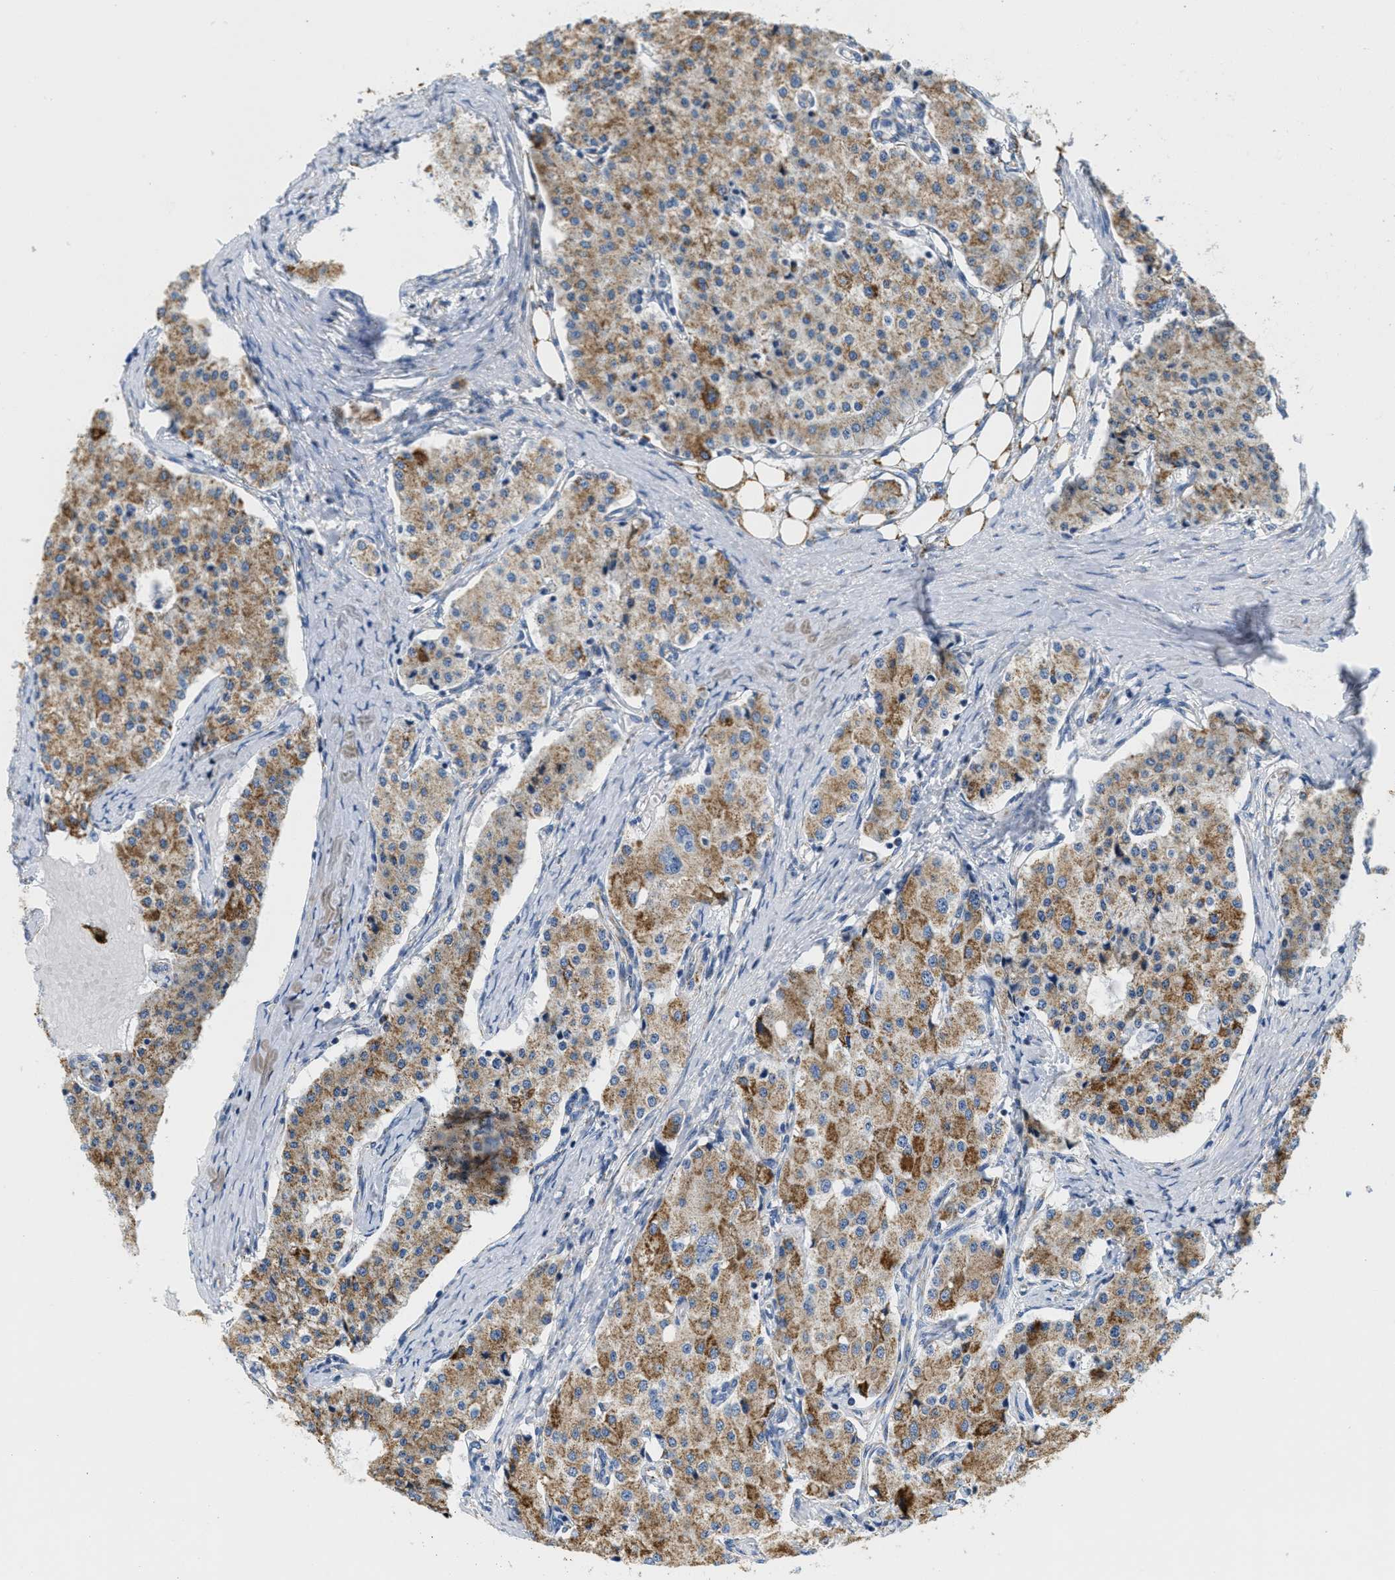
{"staining": {"intensity": "moderate", "quantity": ">75%", "location": "cytoplasmic/membranous"}, "tissue": "carcinoid", "cell_type": "Tumor cells", "image_type": "cancer", "snomed": [{"axis": "morphology", "description": "Carcinoid, malignant, NOS"}, {"axis": "topography", "description": "Colon"}], "caption": "Protein positivity by immunohistochemistry (IHC) reveals moderate cytoplasmic/membranous expression in about >75% of tumor cells in malignant carcinoid.", "gene": "KCNJ5", "patient": {"sex": "female", "age": 52}}